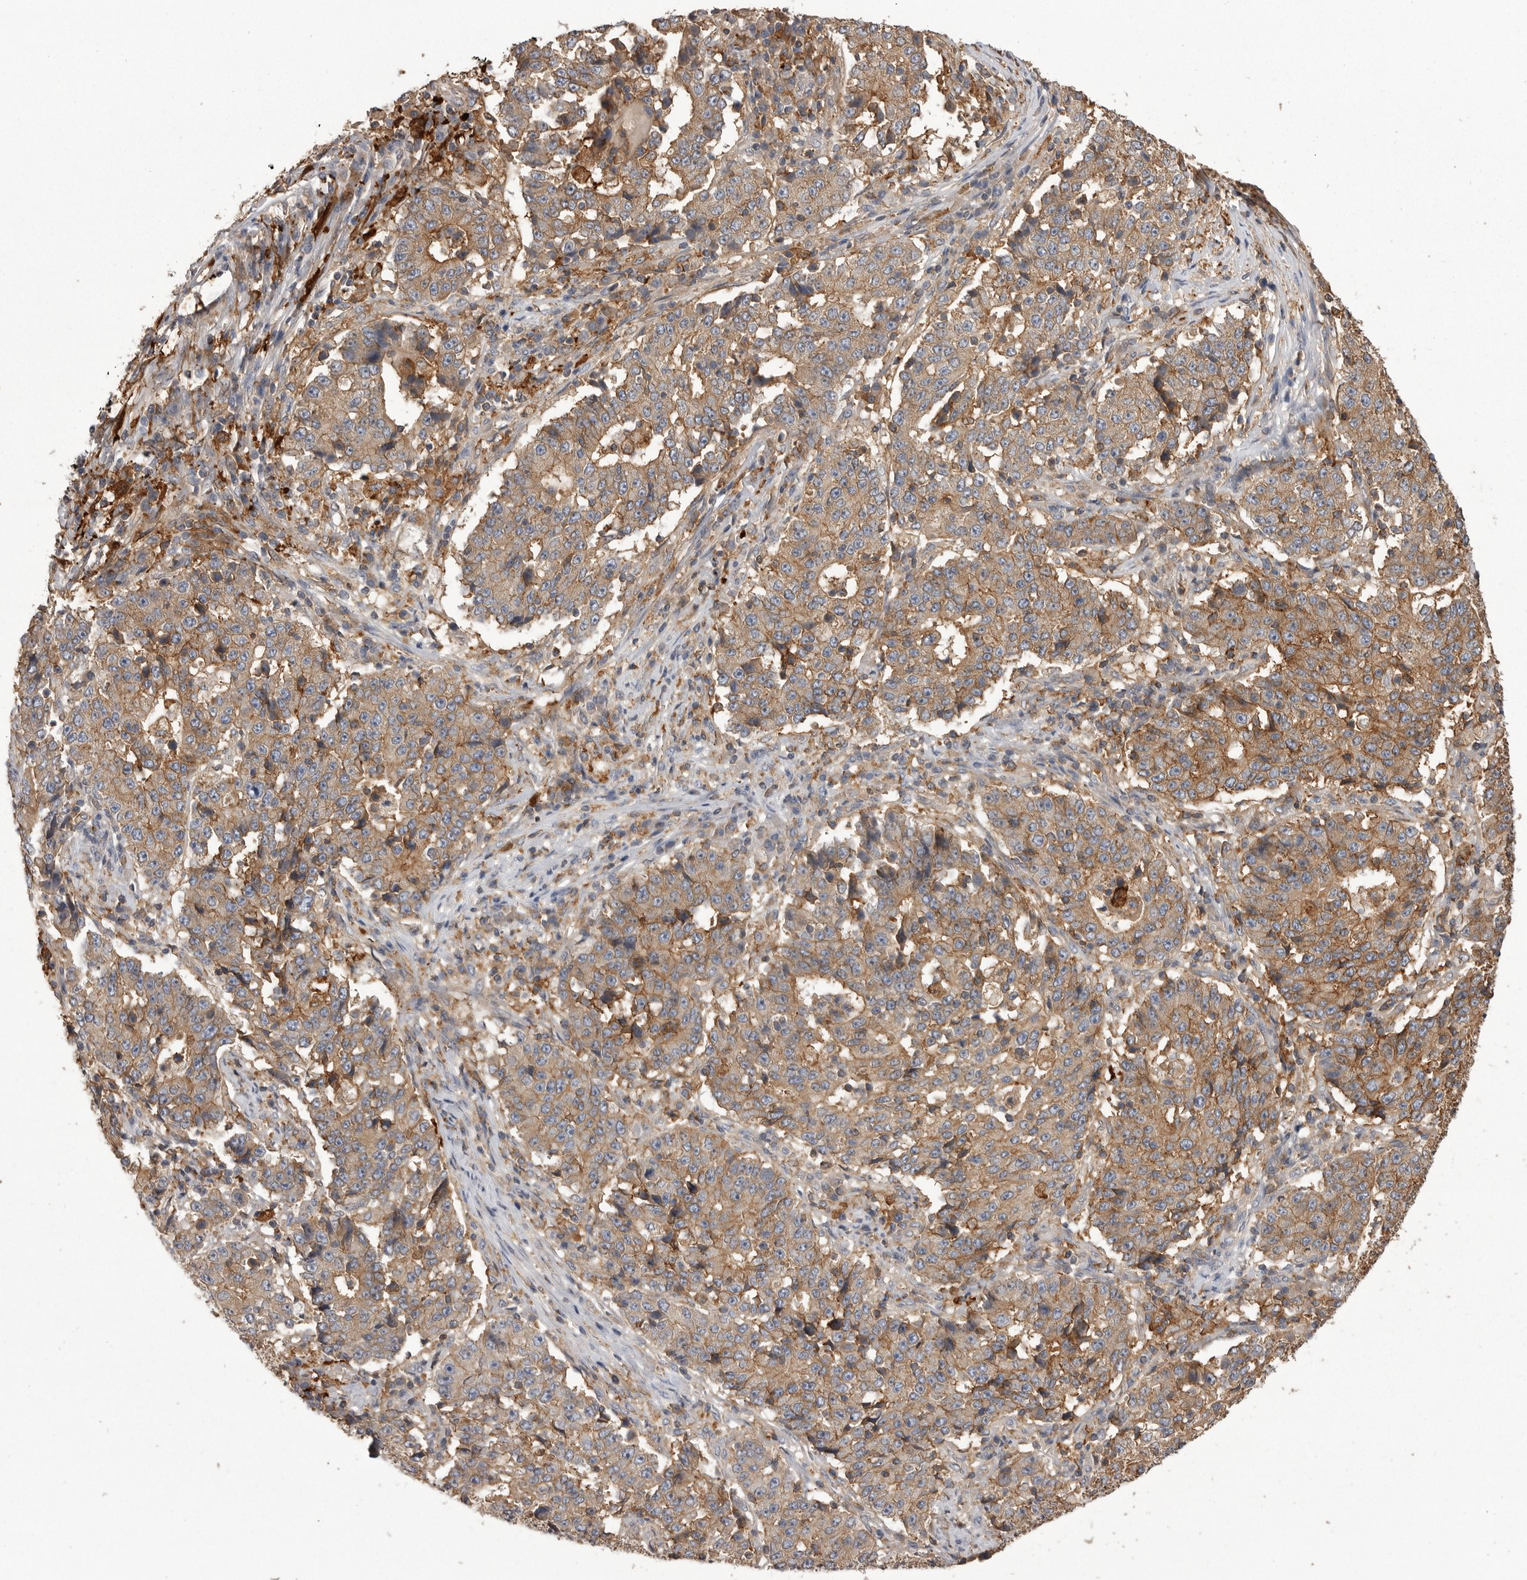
{"staining": {"intensity": "moderate", "quantity": ">75%", "location": "cytoplasmic/membranous"}, "tissue": "stomach cancer", "cell_type": "Tumor cells", "image_type": "cancer", "snomed": [{"axis": "morphology", "description": "Adenocarcinoma, NOS"}, {"axis": "topography", "description": "Stomach"}], "caption": "The image reveals a brown stain indicating the presence of a protein in the cytoplasmic/membranous of tumor cells in adenocarcinoma (stomach). Ihc stains the protein of interest in brown and the nuclei are stained blue.", "gene": "CMTM6", "patient": {"sex": "male", "age": 59}}